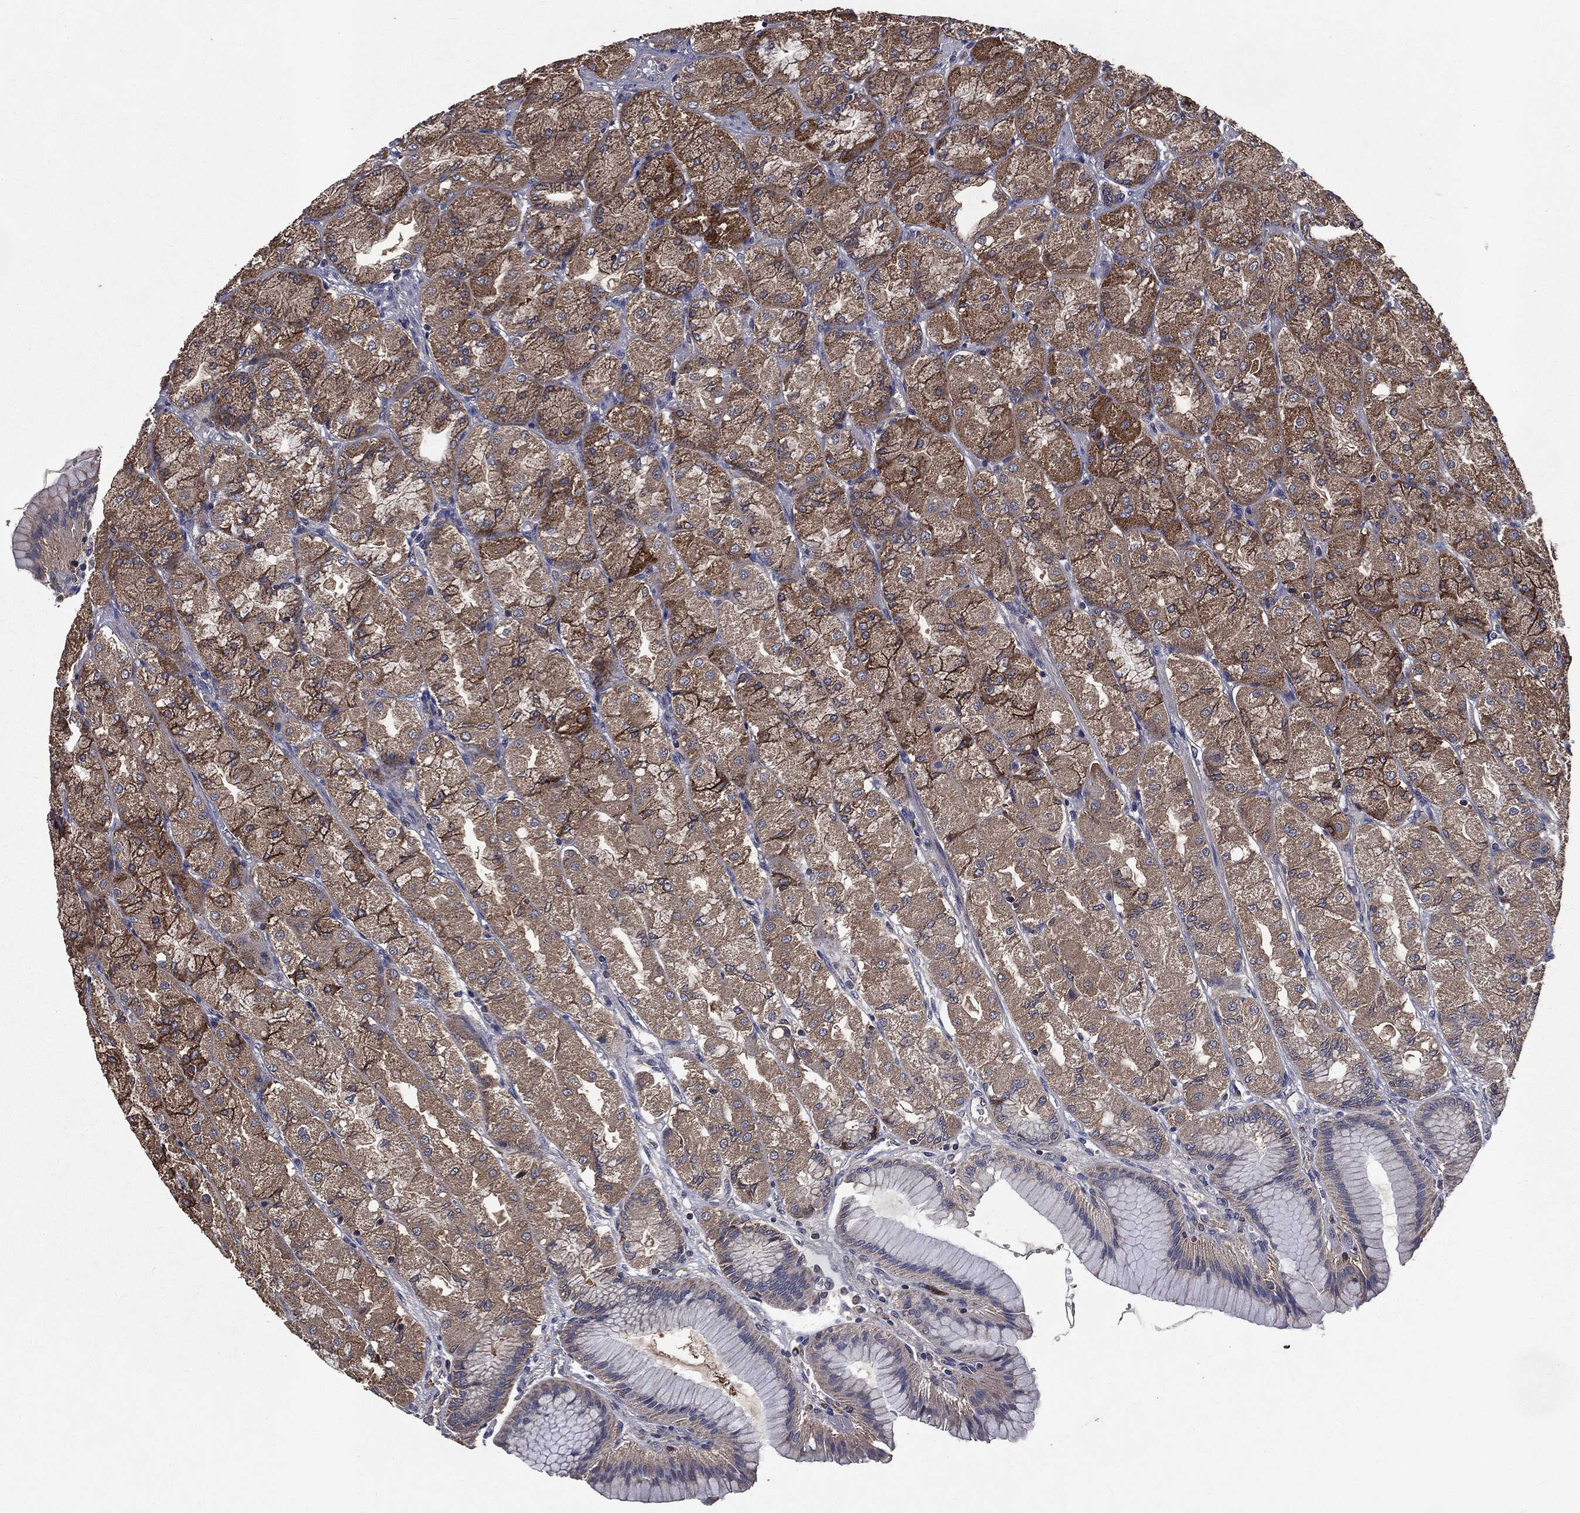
{"staining": {"intensity": "moderate", "quantity": "25%-75%", "location": "cytoplasmic/membranous"}, "tissue": "stomach", "cell_type": "Glandular cells", "image_type": "normal", "snomed": [{"axis": "morphology", "description": "Normal tissue, NOS"}, {"axis": "morphology", "description": "Adenocarcinoma, NOS"}, {"axis": "morphology", "description": "Adenocarcinoma, High grade"}, {"axis": "topography", "description": "Stomach, upper"}, {"axis": "topography", "description": "Stomach"}], "caption": "This photomicrograph reveals benign stomach stained with immunohistochemistry to label a protein in brown. The cytoplasmic/membranous of glandular cells show moderate positivity for the protein. Nuclei are counter-stained blue.", "gene": "MAPK6", "patient": {"sex": "female", "age": 65}}